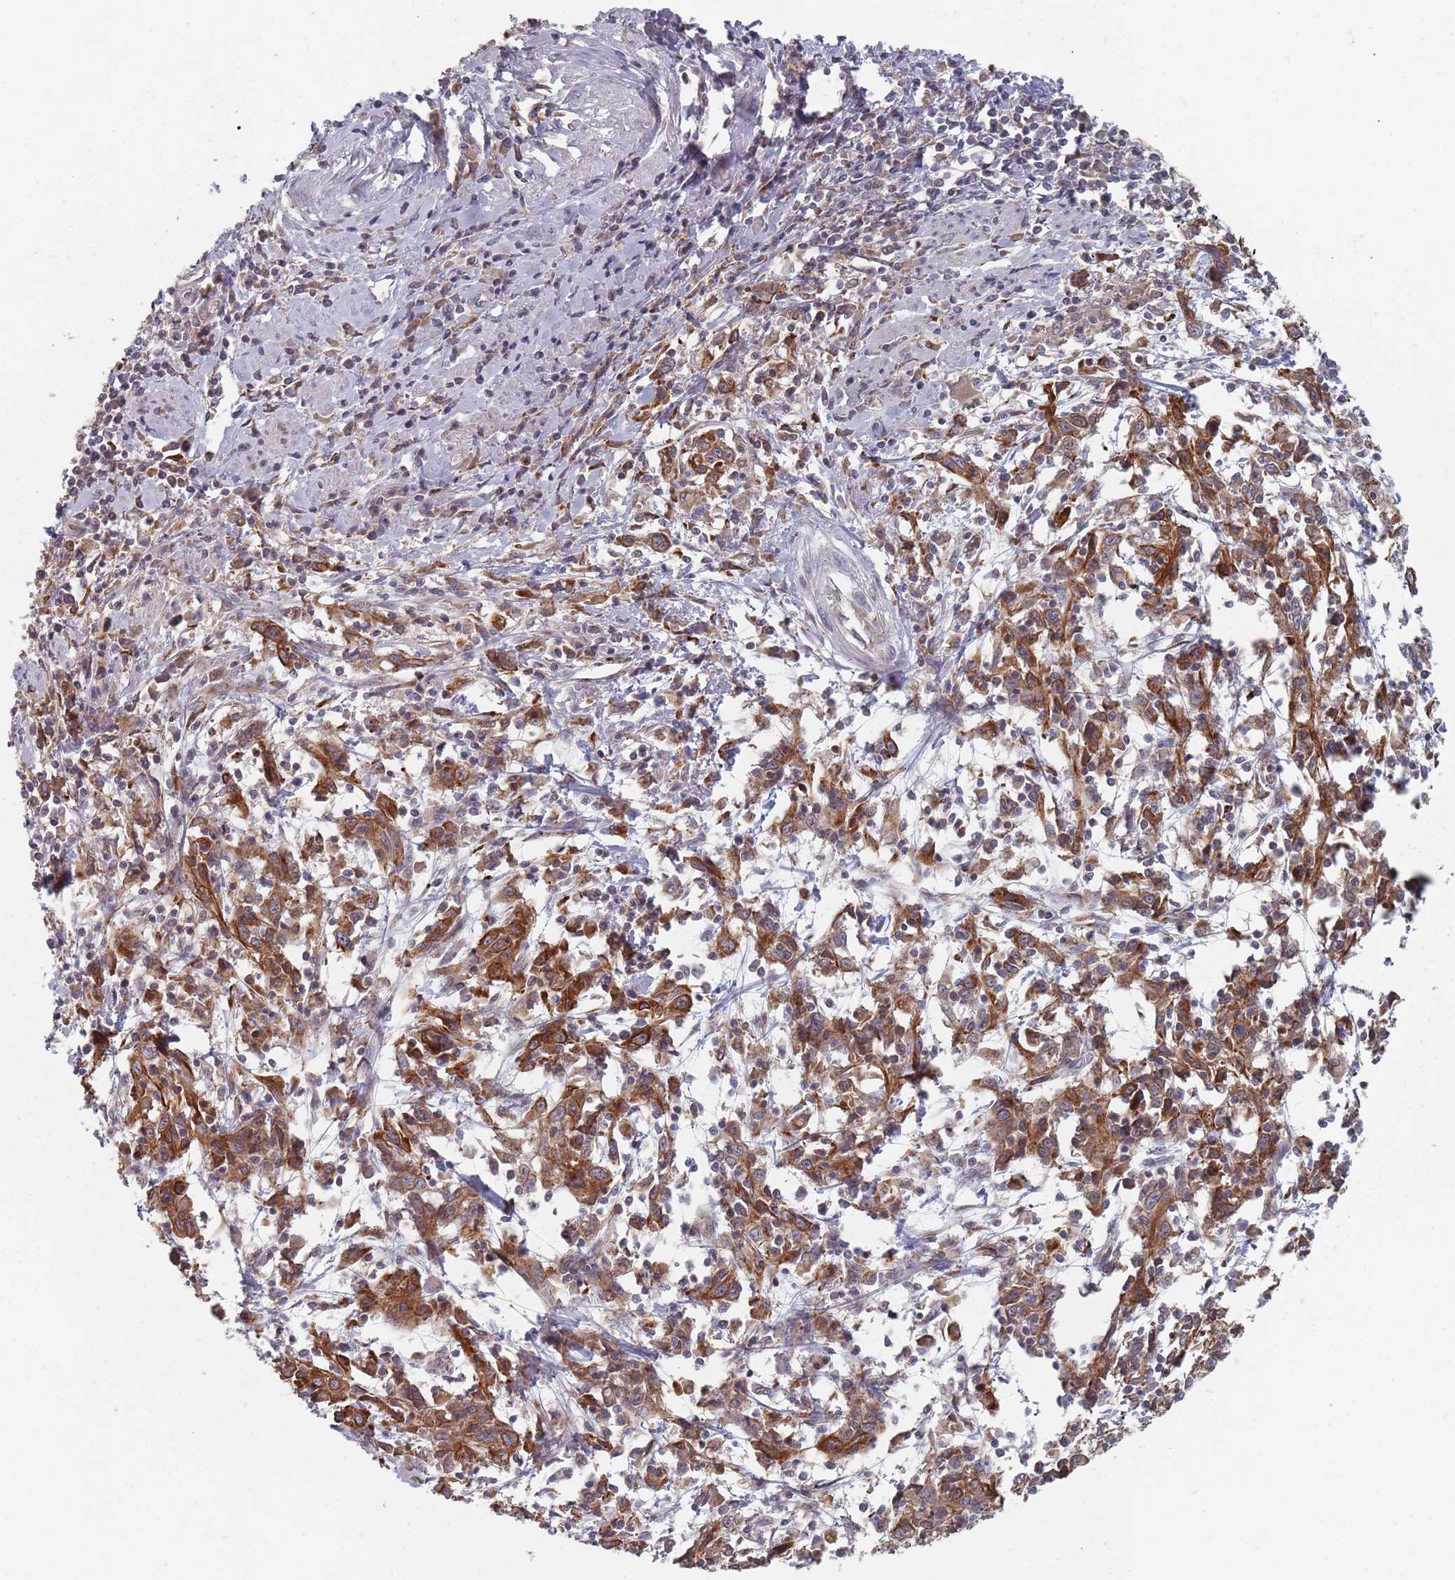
{"staining": {"intensity": "strong", "quantity": ">75%", "location": "cytoplasmic/membranous"}, "tissue": "cervical cancer", "cell_type": "Tumor cells", "image_type": "cancer", "snomed": [{"axis": "morphology", "description": "Squamous cell carcinoma, NOS"}, {"axis": "topography", "description": "Cervix"}], "caption": "Immunohistochemical staining of human cervical cancer exhibits high levels of strong cytoplasmic/membranous positivity in about >75% of tumor cells.", "gene": "ADAL", "patient": {"sex": "female", "age": 46}}